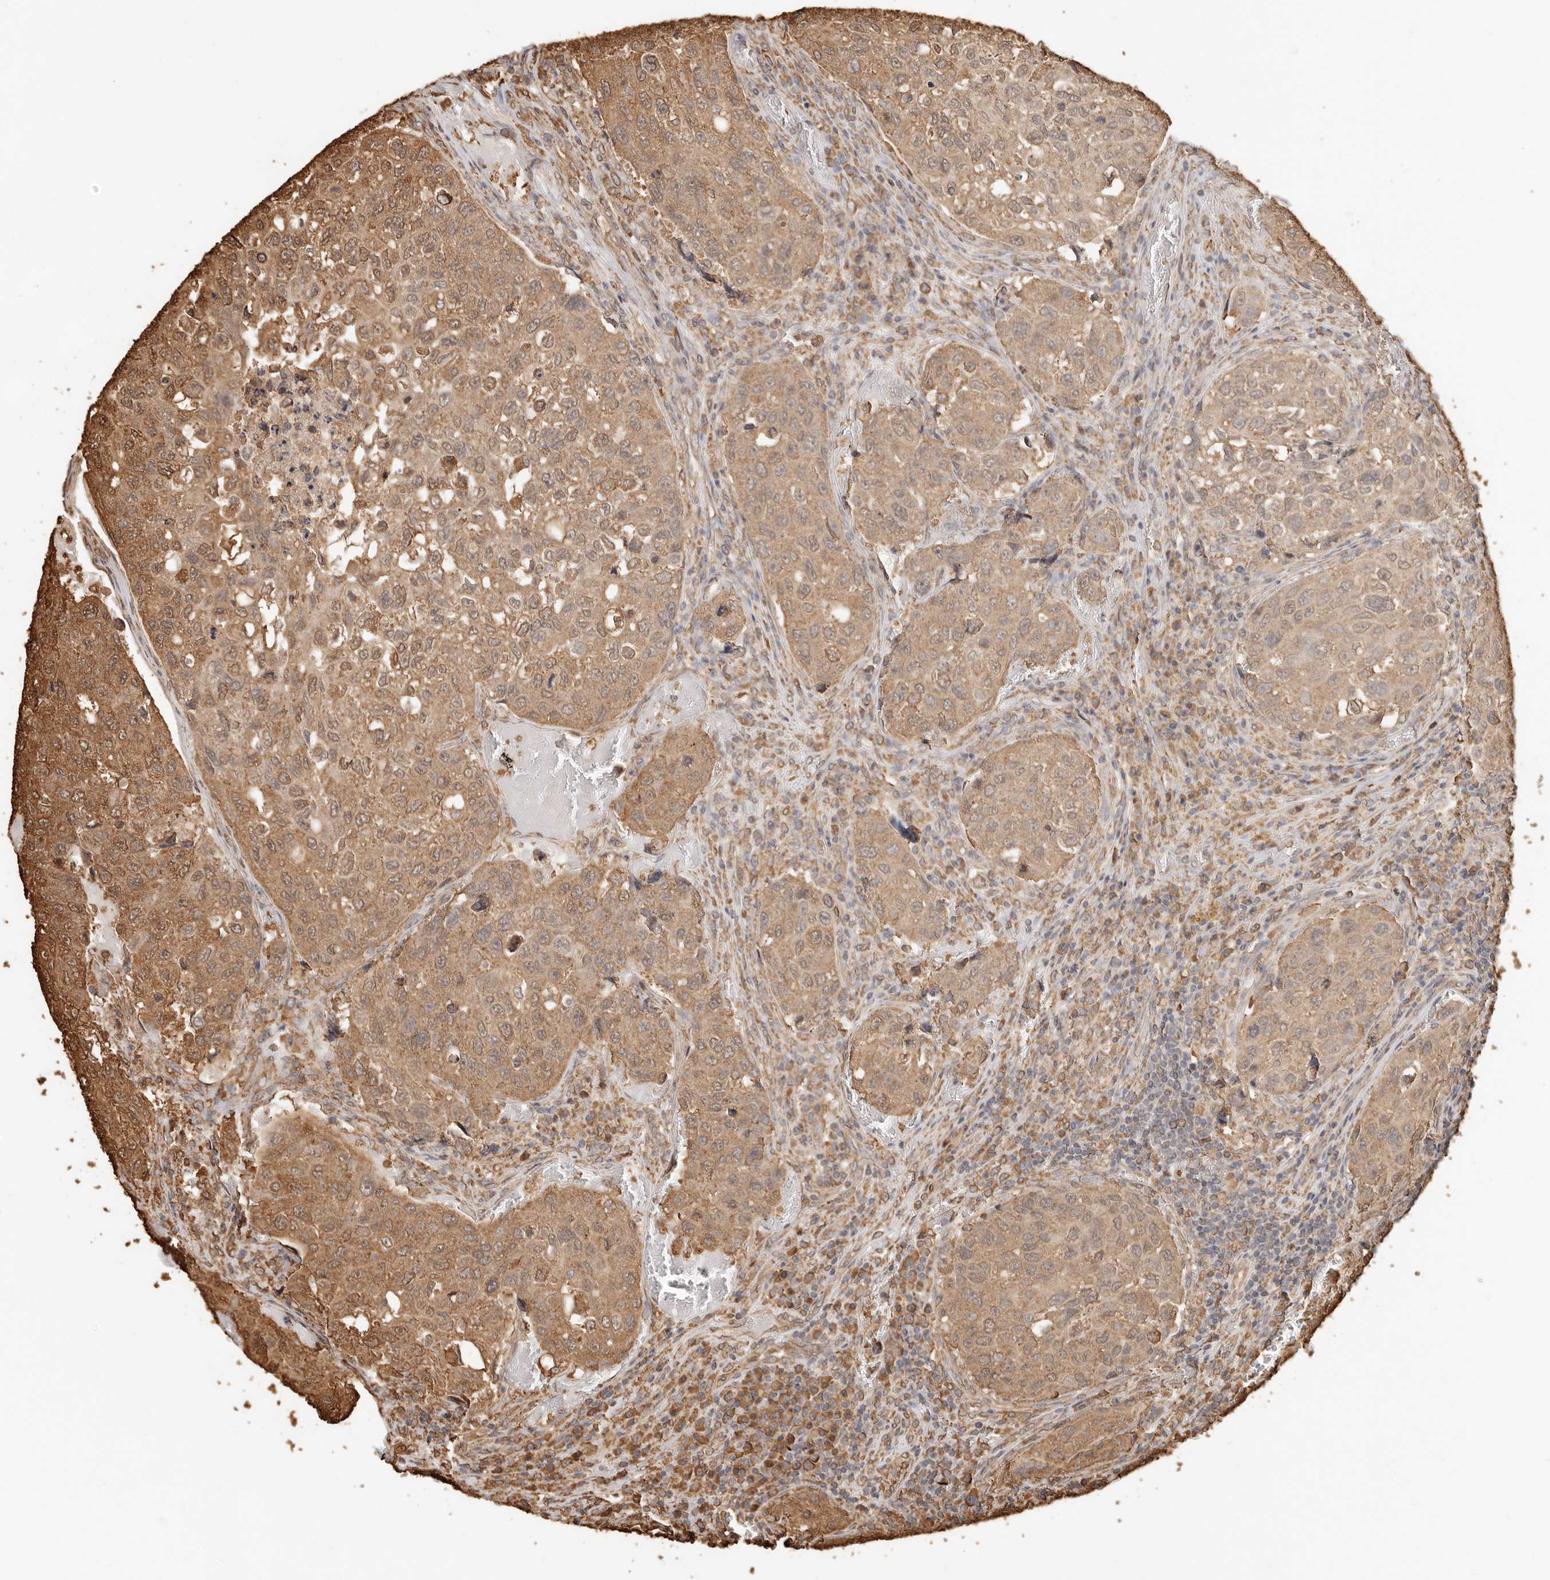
{"staining": {"intensity": "moderate", "quantity": ">75%", "location": "cytoplasmic/membranous,nuclear"}, "tissue": "urothelial cancer", "cell_type": "Tumor cells", "image_type": "cancer", "snomed": [{"axis": "morphology", "description": "Urothelial carcinoma, High grade"}, {"axis": "topography", "description": "Lymph node"}, {"axis": "topography", "description": "Urinary bladder"}], "caption": "Immunohistochemistry staining of urothelial cancer, which demonstrates medium levels of moderate cytoplasmic/membranous and nuclear positivity in approximately >75% of tumor cells indicating moderate cytoplasmic/membranous and nuclear protein positivity. The staining was performed using DAB (brown) for protein detection and nuclei were counterstained in hematoxylin (blue).", "gene": "ARHGEF10L", "patient": {"sex": "male", "age": 51}}